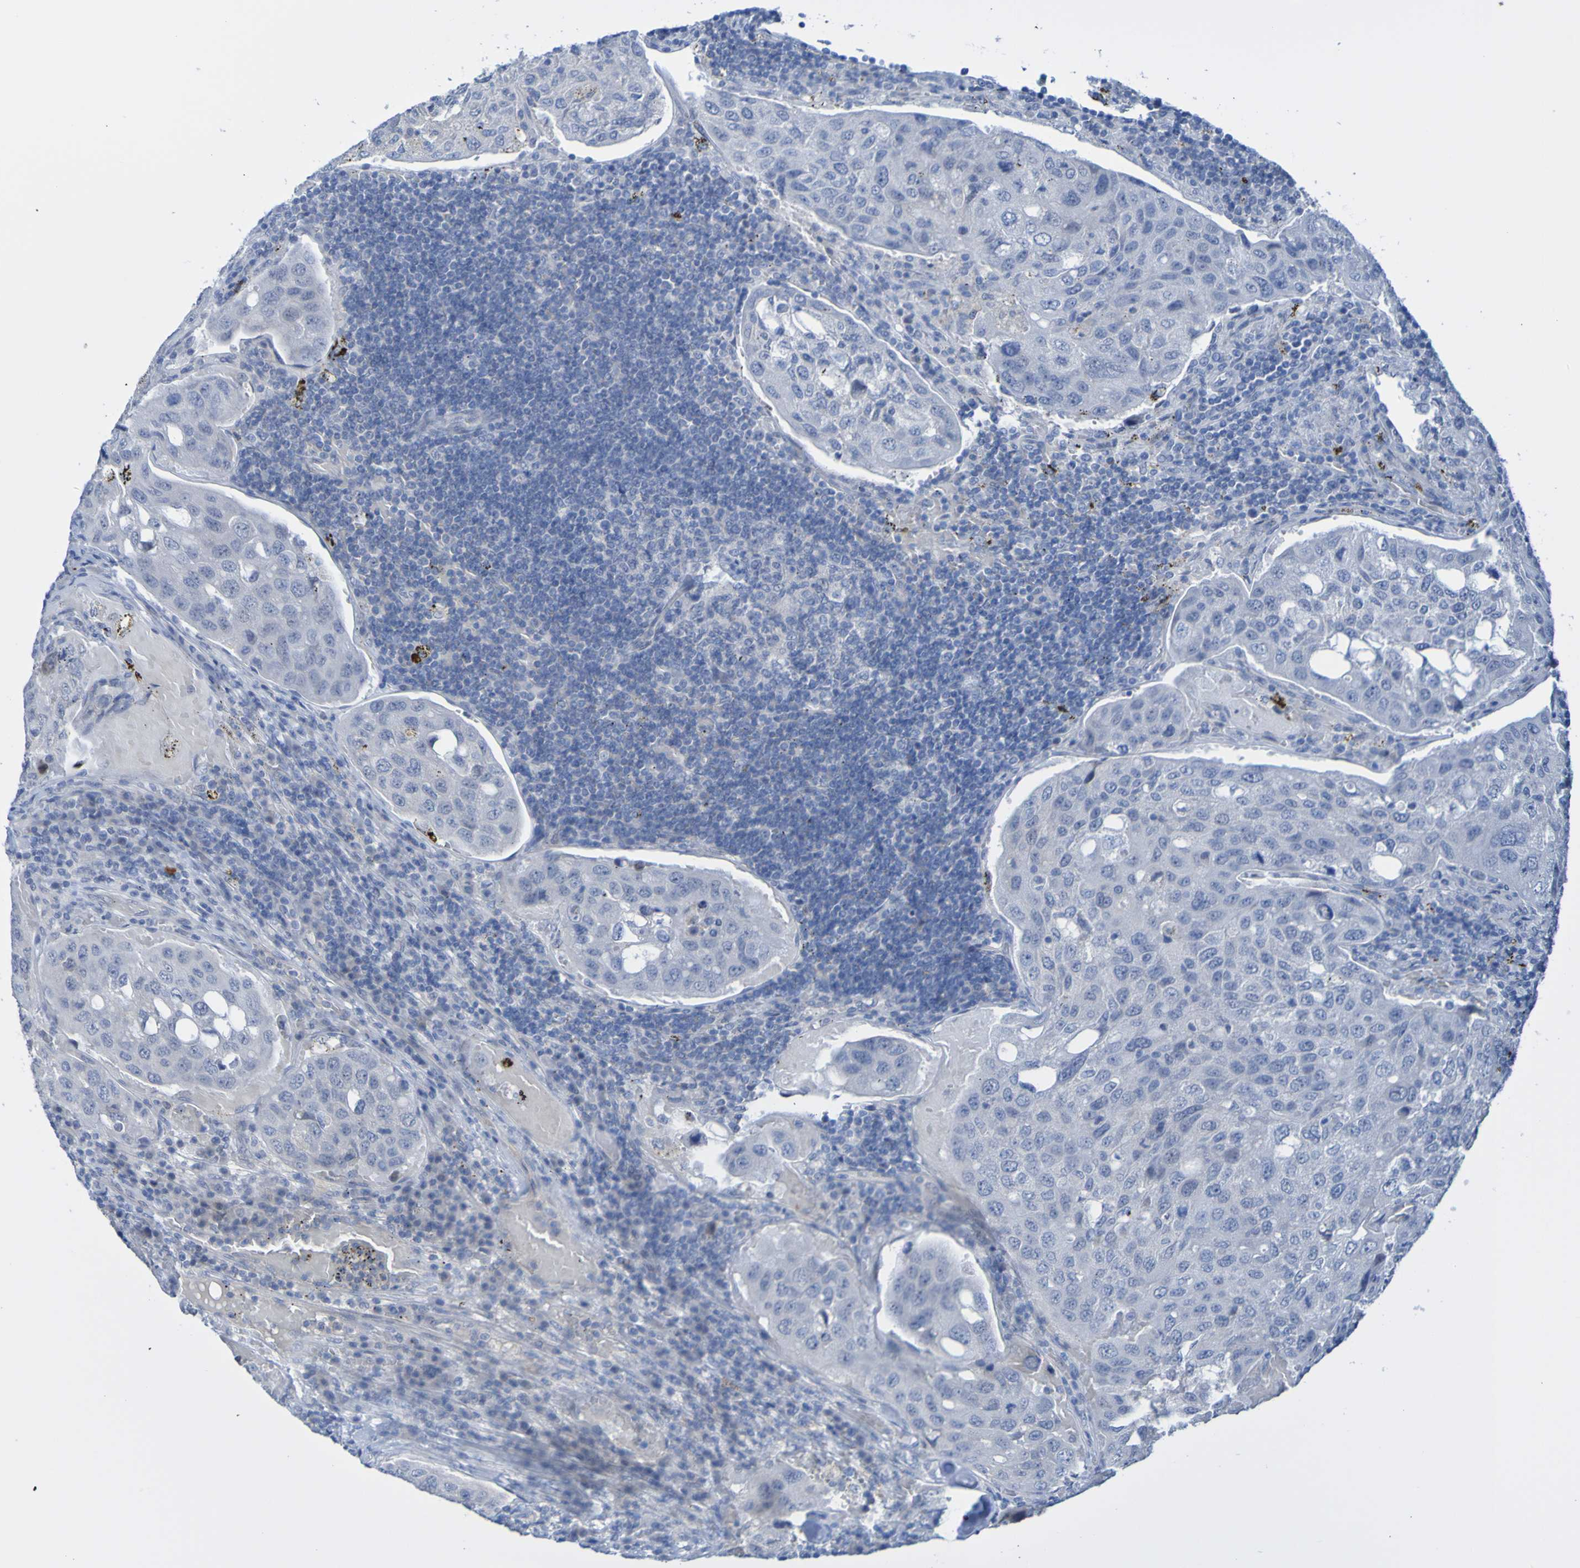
{"staining": {"intensity": "negative", "quantity": "none", "location": "none"}, "tissue": "urothelial cancer", "cell_type": "Tumor cells", "image_type": "cancer", "snomed": [{"axis": "morphology", "description": "Urothelial carcinoma, High grade"}, {"axis": "topography", "description": "Lymph node"}, {"axis": "topography", "description": "Urinary bladder"}], "caption": "The photomicrograph exhibits no significant positivity in tumor cells of high-grade urothelial carcinoma.", "gene": "ACMSD", "patient": {"sex": "male", "age": 51}}